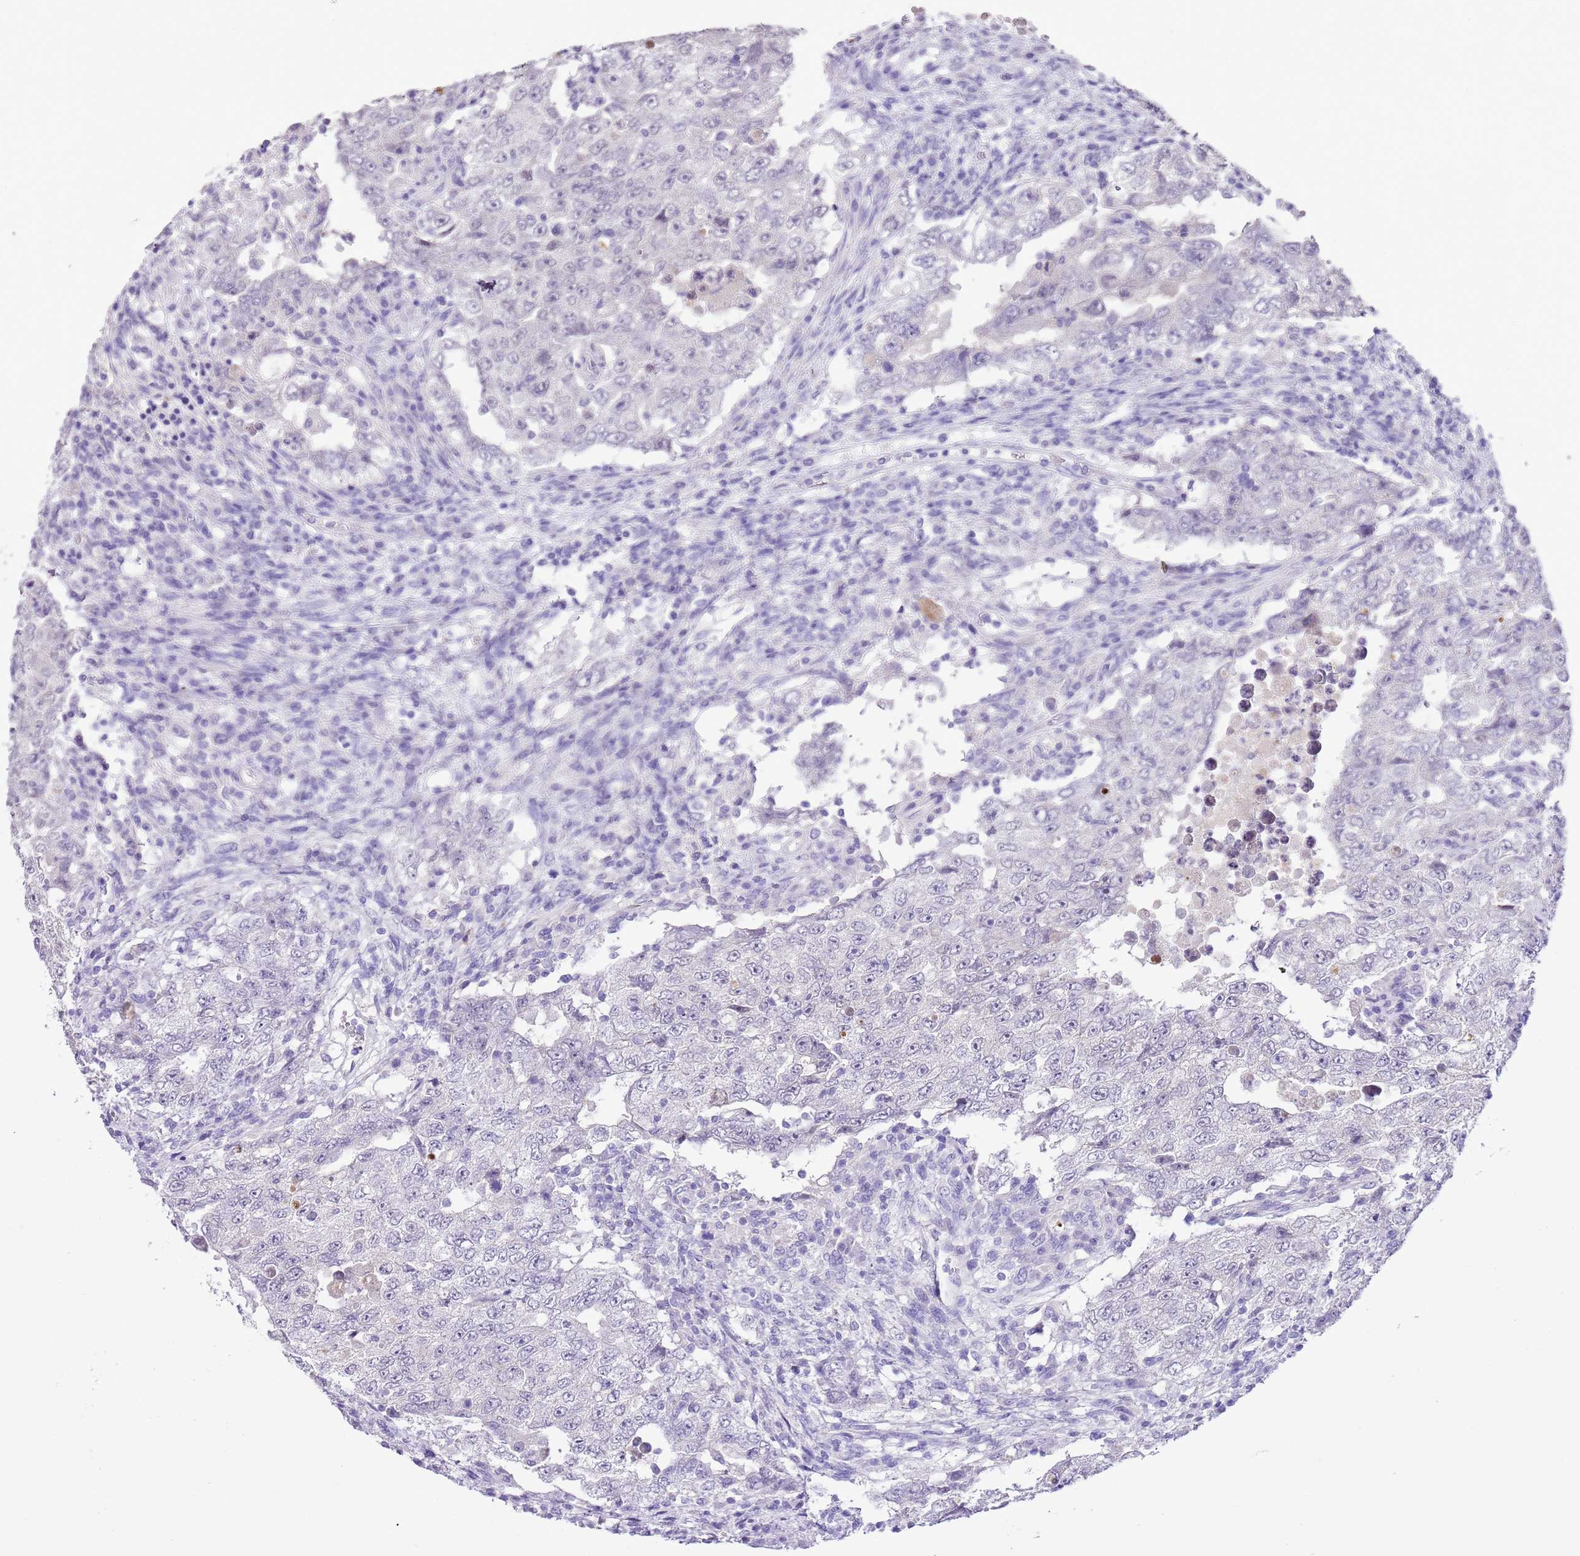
{"staining": {"intensity": "negative", "quantity": "none", "location": "none"}, "tissue": "testis cancer", "cell_type": "Tumor cells", "image_type": "cancer", "snomed": [{"axis": "morphology", "description": "Carcinoma, Embryonal, NOS"}, {"axis": "topography", "description": "Testis"}], "caption": "A photomicrograph of embryonal carcinoma (testis) stained for a protein demonstrates no brown staining in tumor cells.", "gene": "XPO7", "patient": {"sex": "male", "age": 26}}